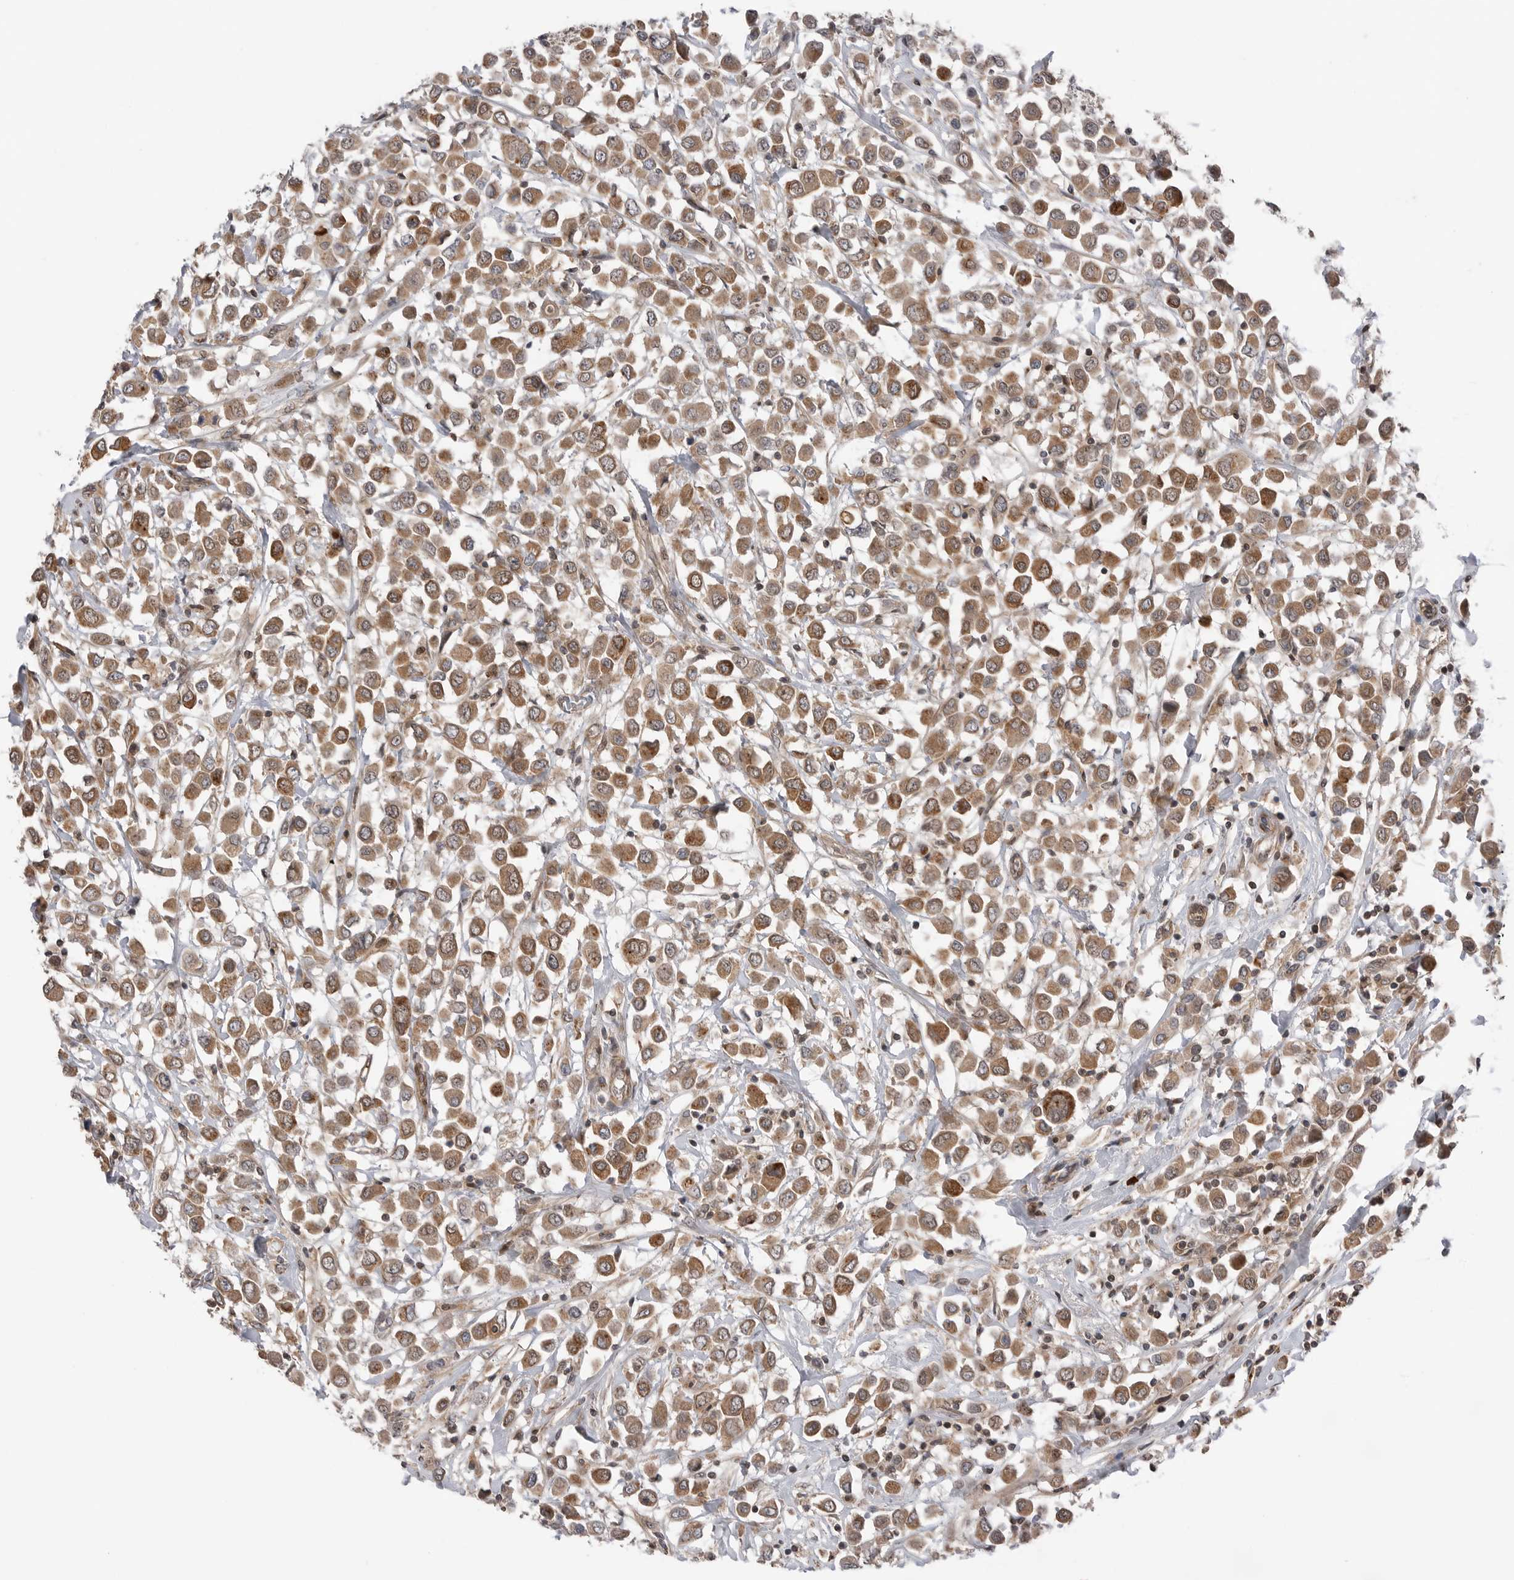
{"staining": {"intensity": "moderate", "quantity": ">75%", "location": "cytoplasmic/membranous"}, "tissue": "breast cancer", "cell_type": "Tumor cells", "image_type": "cancer", "snomed": [{"axis": "morphology", "description": "Duct carcinoma"}, {"axis": "topography", "description": "Breast"}], "caption": "Immunohistochemistry (IHC) (DAB) staining of breast cancer displays moderate cytoplasmic/membranous protein positivity in about >75% of tumor cells.", "gene": "PEAK1", "patient": {"sex": "female", "age": 61}}